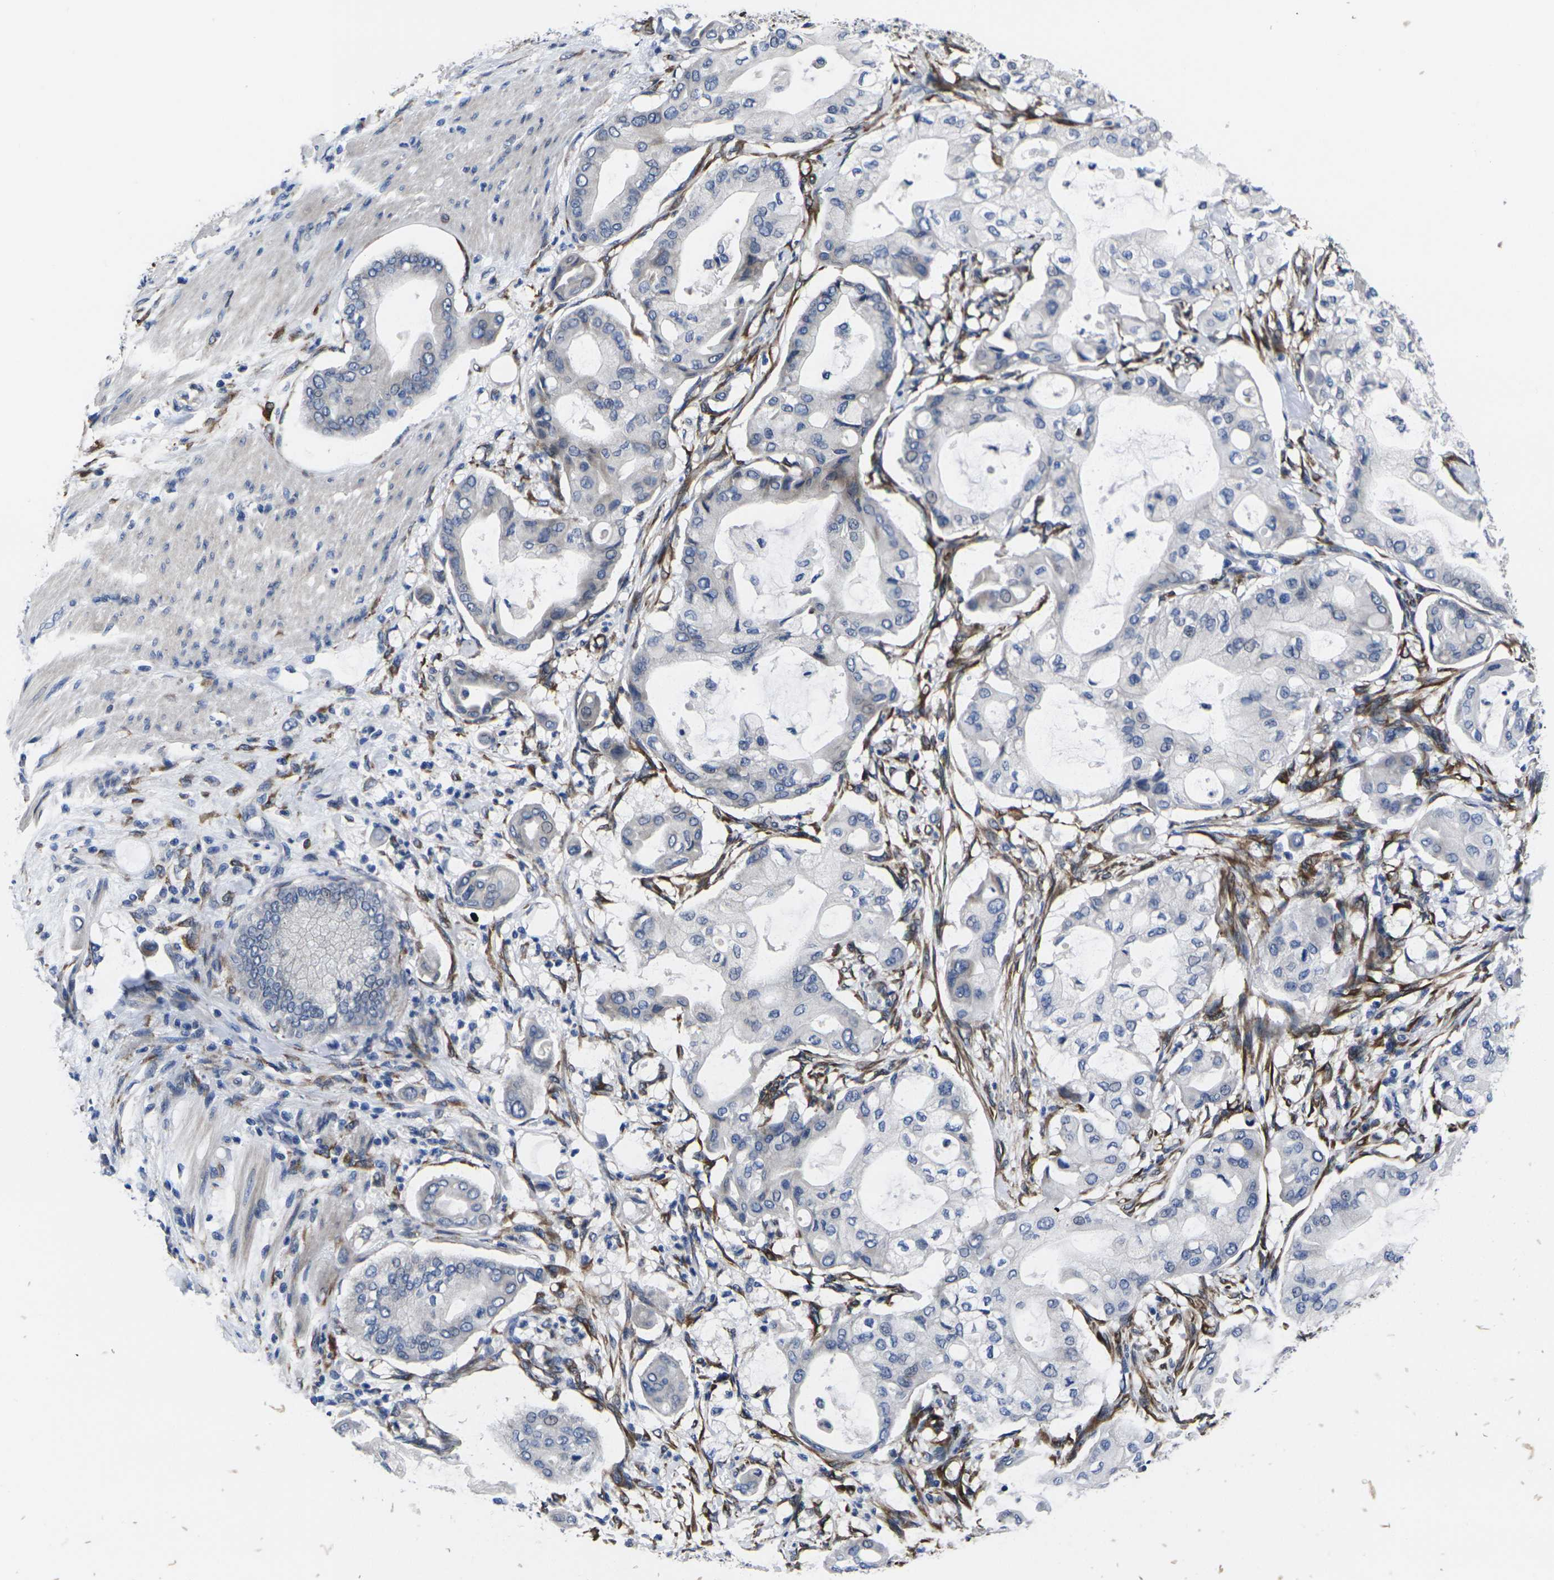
{"staining": {"intensity": "negative", "quantity": "none", "location": "none"}, "tissue": "pancreatic cancer", "cell_type": "Tumor cells", "image_type": "cancer", "snomed": [{"axis": "morphology", "description": "Adenocarcinoma, NOS"}, {"axis": "morphology", "description": "Adenocarcinoma, metastatic, NOS"}, {"axis": "topography", "description": "Lymph node"}, {"axis": "topography", "description": "Pancreas"}, {"axis": "topography", "description": "Duodenum"}], "caption": "A high-resolution histopathology image shows IHC staining of pancreatic cancer, which reveals no significant staining in tumor cells. (DAB (3,3'-diaminobenzidine) immunohistochemistry (IHC) visualized using brightfield microscopy, high magnification).", "gene": "CYP2C8", "patient": {"sex": "female", "age": 64}}